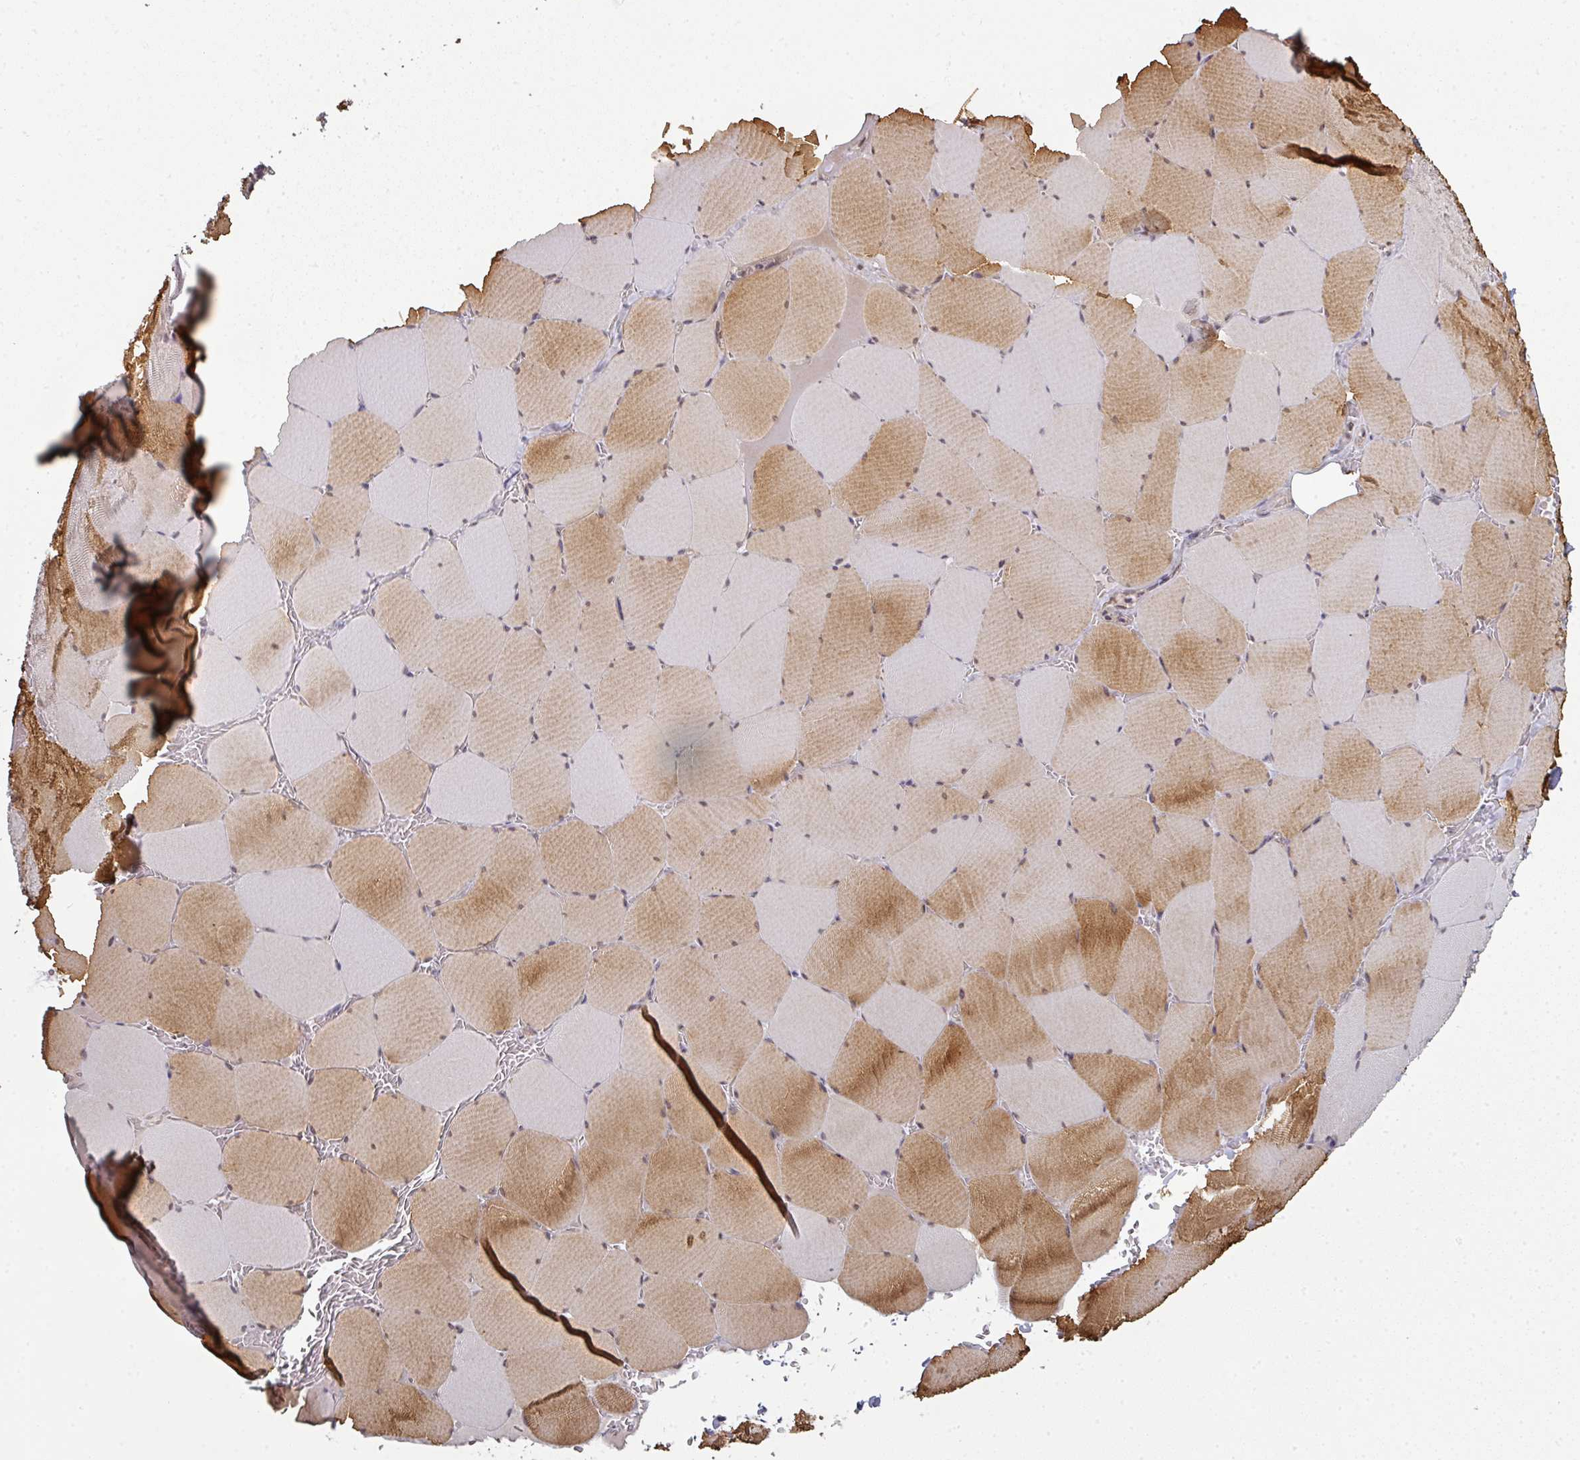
{"staining": {"intensity": "moderate", "quantity": "25%-75%", "location": "cytoplasmic/membranous,nuclear"}, "tissue": "skeletal muscle", "cell_type": "Myocytes", "image_type": "normal", "snomed": [{"axis": "morphology", "description": "Normal tissue, NOS"}, {"axis": "topography", "description": "Skeletal muscle"}, {"axis": "topography", "description": "Head-Neck"}], "caption": "Immunohistochemical staining of normal human skeletal muscle shows medium levels of moderate cytoplasmic/membranous,nuclear positivity in about 25%-75% of myocytes. (DAB IHC, brown staining for protein, blue staining for nuclei).", "gene": "GTF2H3", "patient": {"sex": "male", "age": 66}}